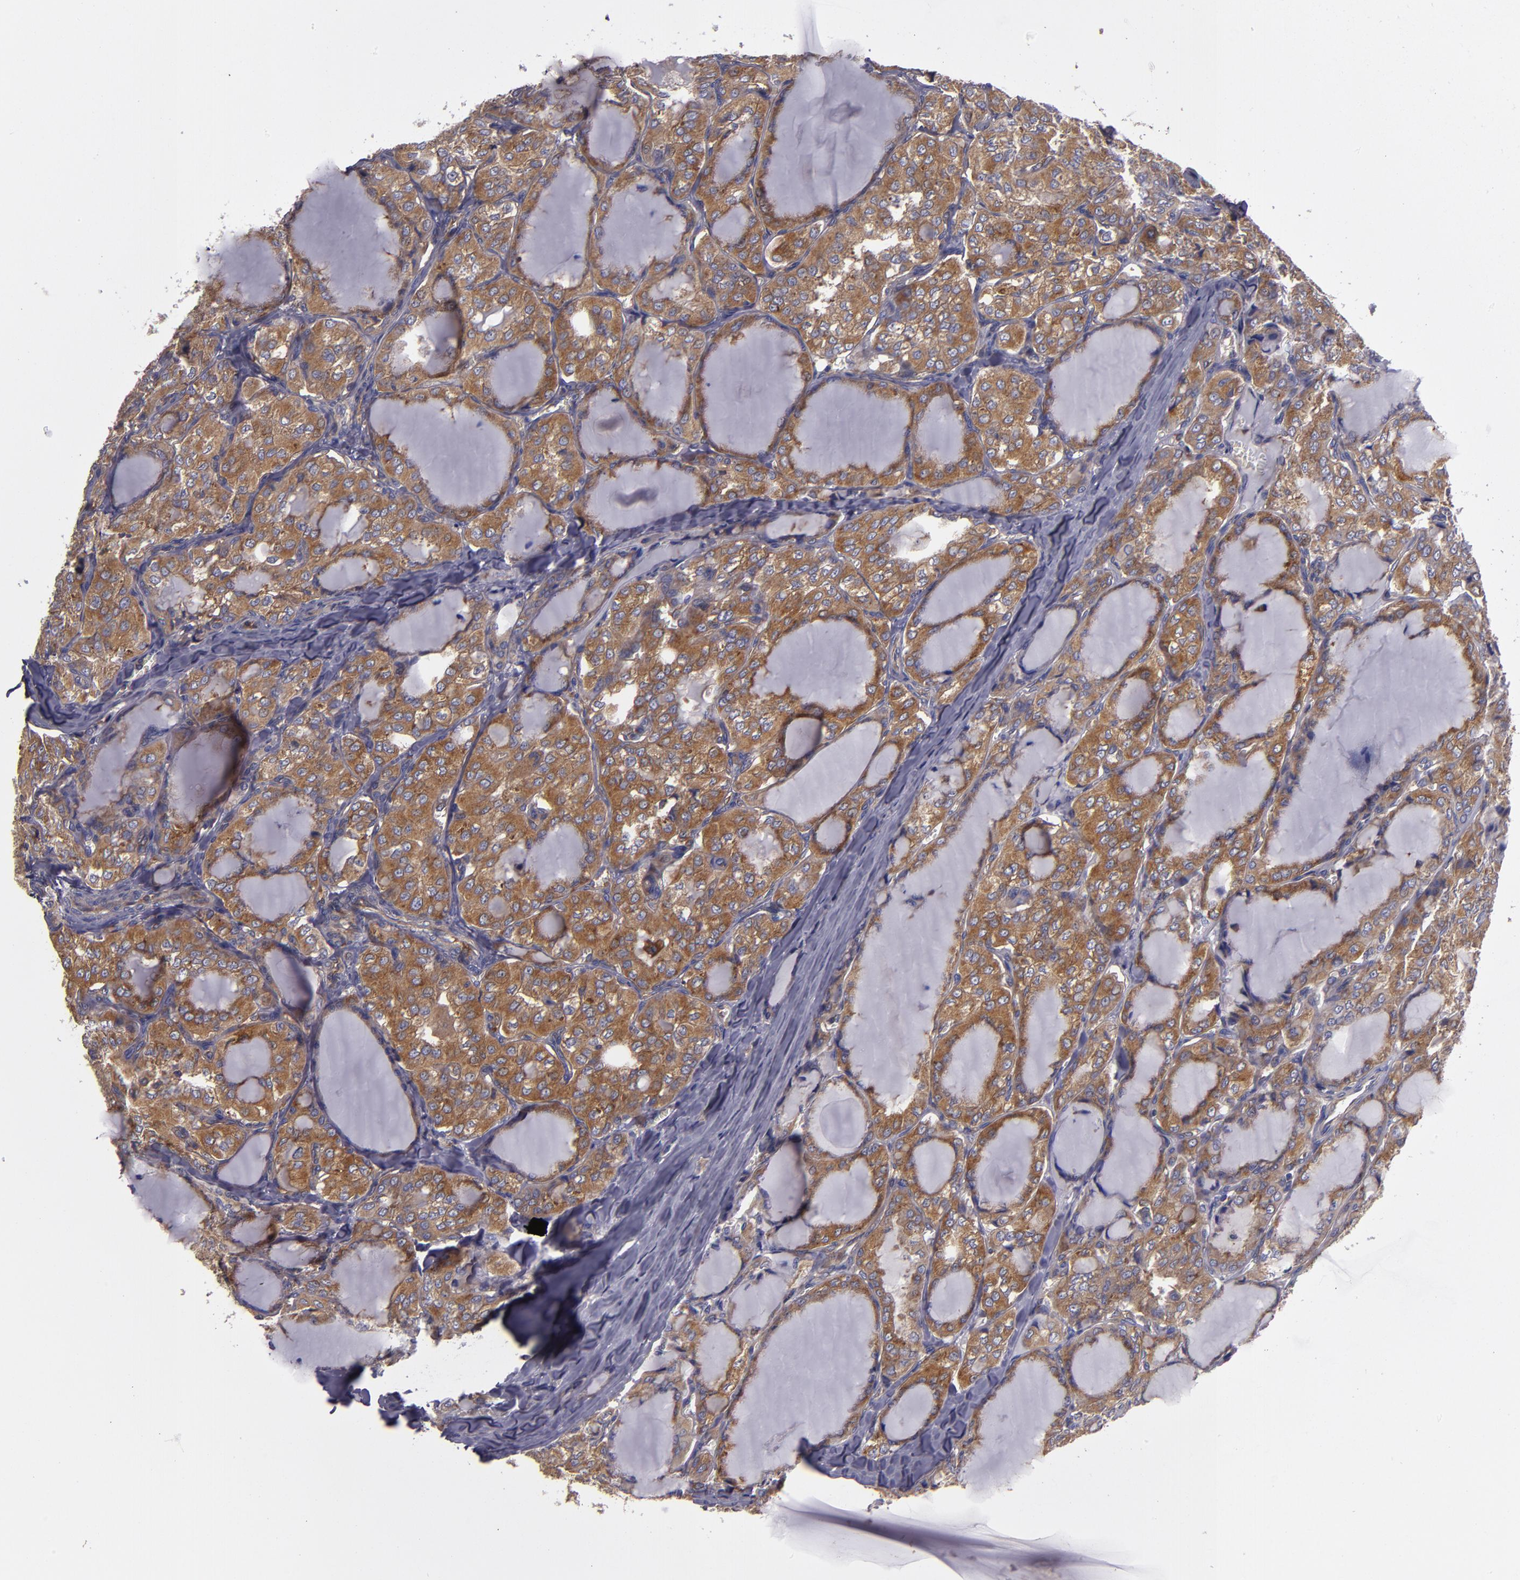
{"staining": {"intensity": "moderate", "quantity": ">75%", "location": "cytoplasmic/membranous"}, "tissue": "thyroid cancer", "cell_type": "Tumor cells", "image_type": "cancer", "snomed": [{"axis": "morphology", "description": "Papillary adenocarcinoma, NOS"}, {"axis": "topography", "description": "Thyroid gland"}], "caption": "Immunohistochemical staining of human thyroid papillary adenocarcinoma displays medium levels of moderate cytoplasmic/membranous protein positivity in approximately >75% of tumor cells.", "gene": "CARS1", "patient": {"sex": "male", "age": 20}}